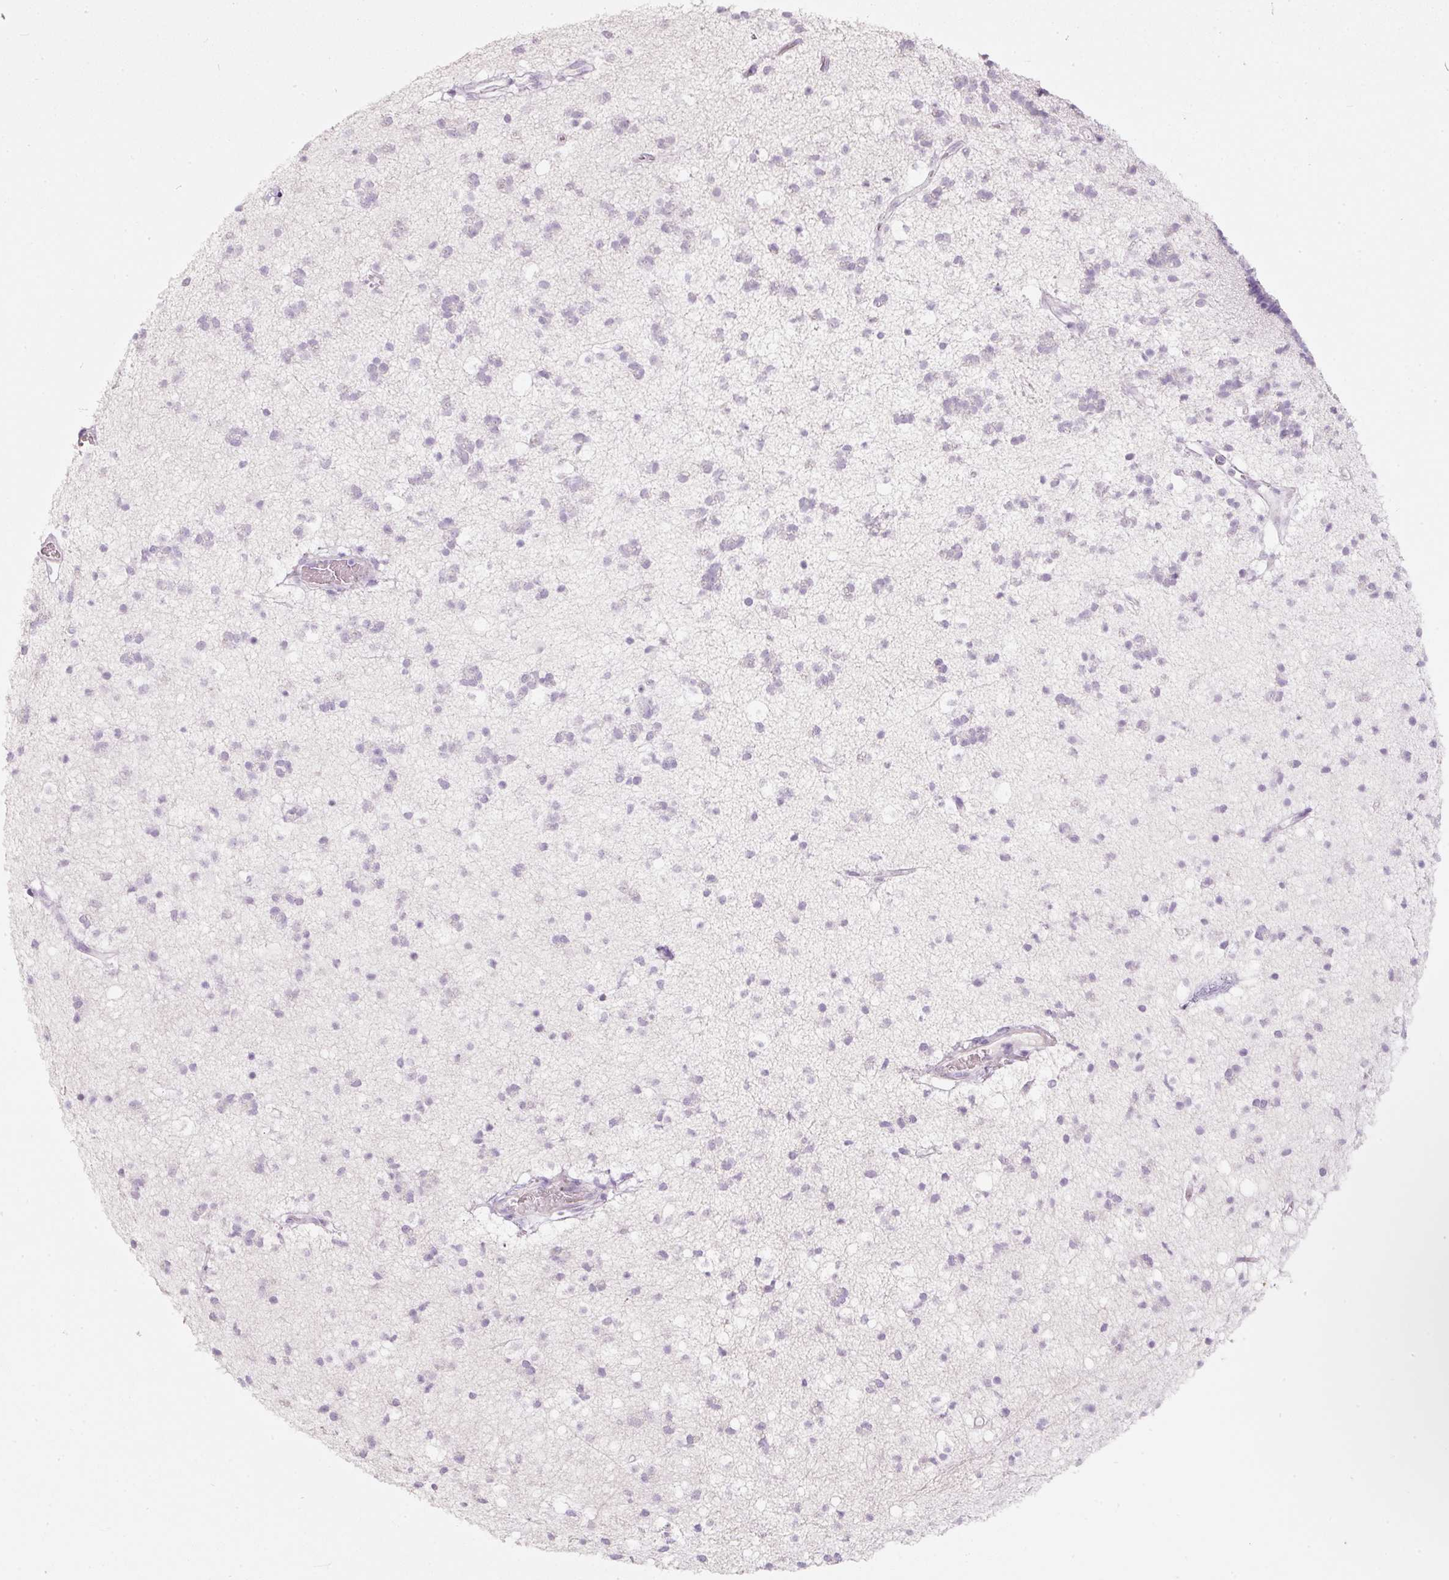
{"staining": {"intensity": "negative", "quantity": "none", "location": "none"}, "tissue": "caudate", "cell_type": "Glial cells", "image_type": "normal", "snomed": [{"axis": "morphology", "description": "Normal tissue, NOS"}, {"axis": "topography", "description": "Lateral ventricle wall"}], "caption": "High magnification brightfield microscopy of unremarkable caudate stained with DAB (3,3'-diaminobenzidine) (brown) and counterstained with hematoxylin (blue): glial cells show no significant staining. Brightfield microscopy of IHC stained with DAB (brown) and hematoxylin (blue), captured at high magnification.", "gene": "PDXDC1", "patient": {"sex": "male", "age": 37}}